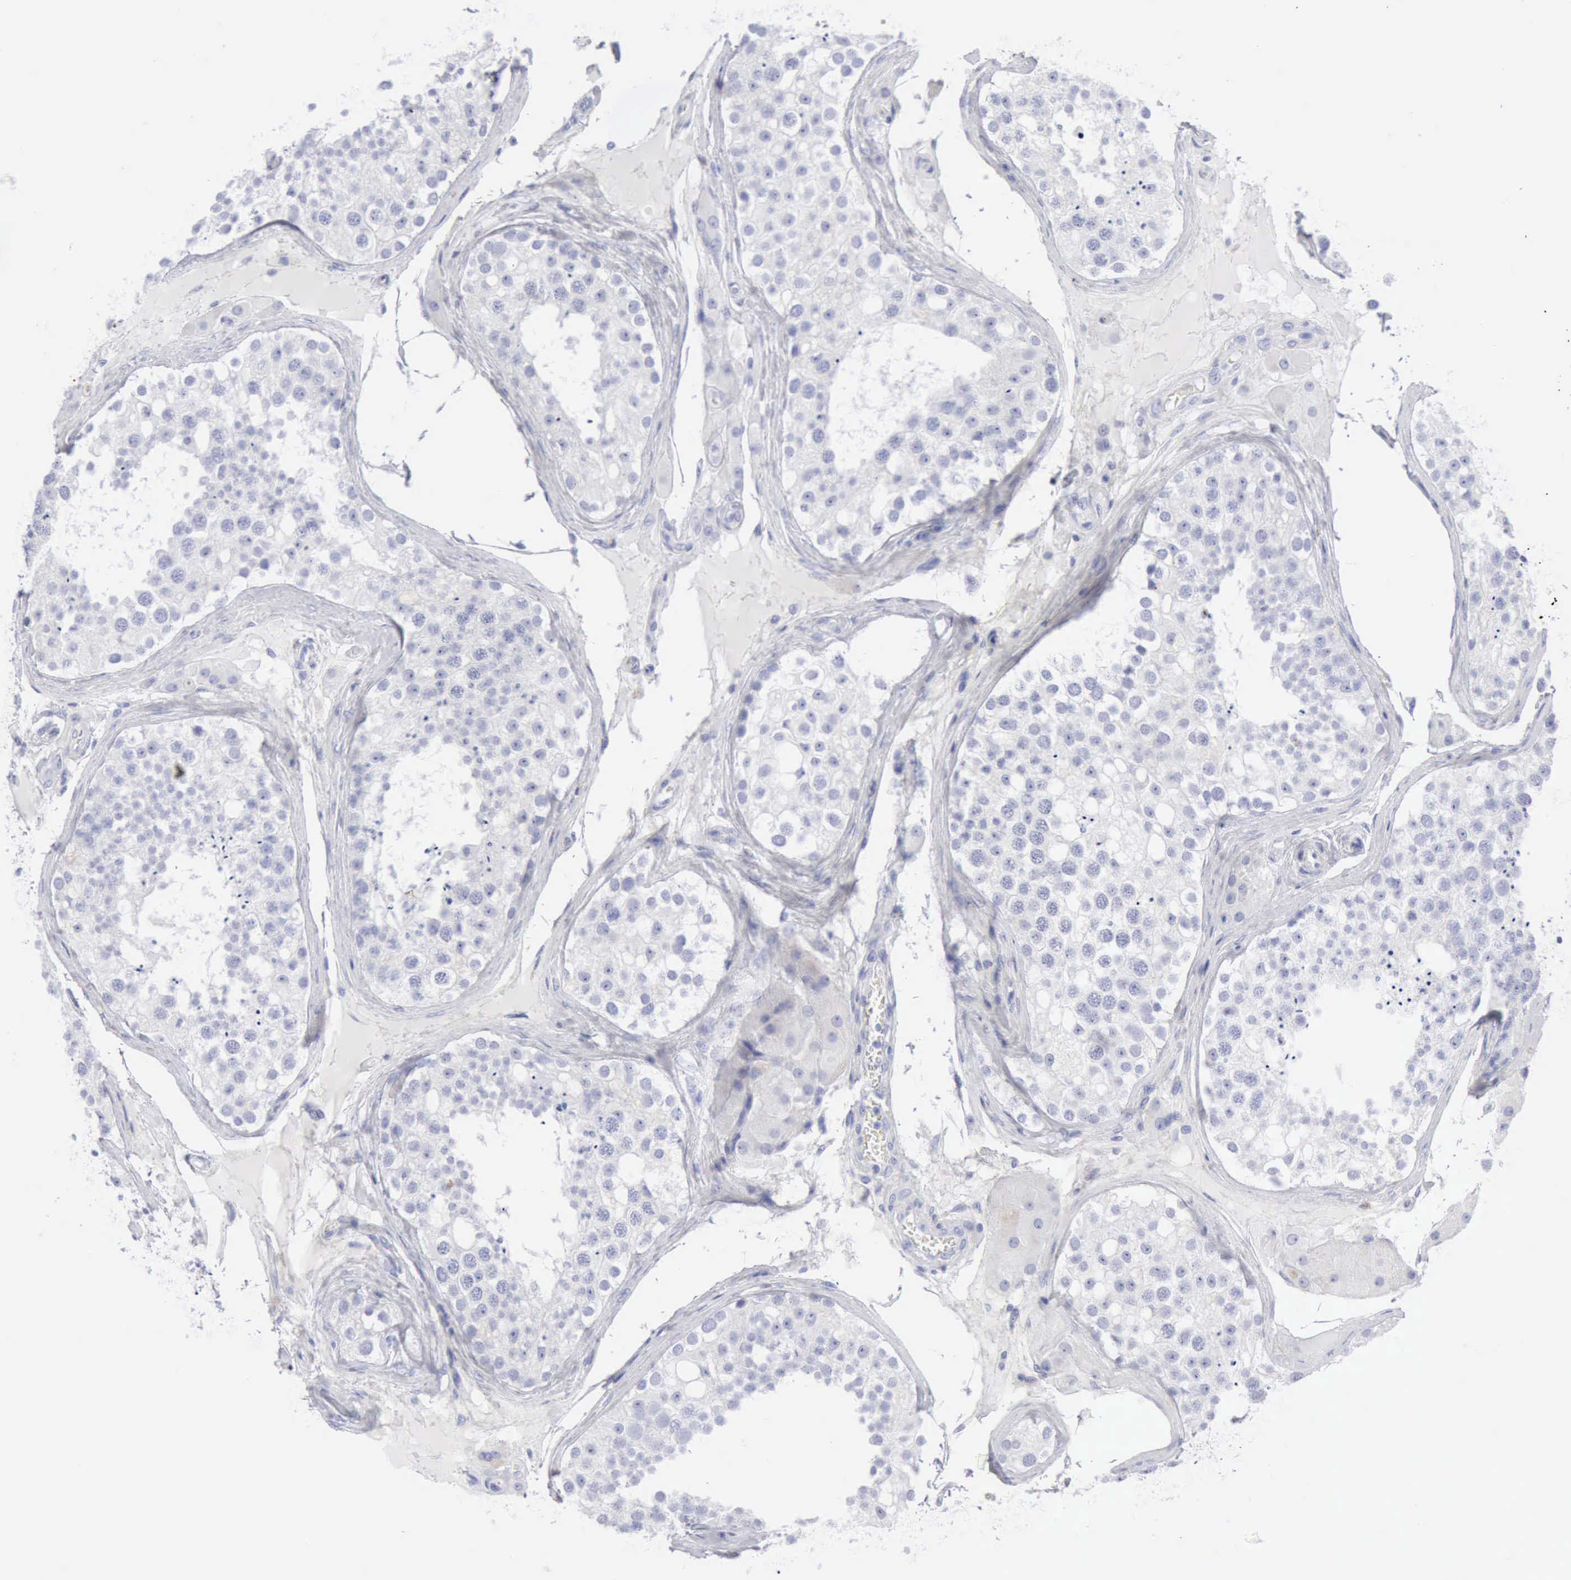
{"staining": {"intensity": "negative", "quantity": "none", "location": "none"}, "tissue": "testis", "cell_type": "Cells in seminiferous ducts", "image_type": "normal", "snomed": [{"axis": "morphology", "description": "Normal tissue, NOS"}, {"axis": "topography", "description": "Testis"}], "caption": "The image shows no significant positivity in cells in seminiferous ducts of testis. (DAB (3,3'-diaminobenzidine) immunohistochemistry (IHC) with hematoxylin counter stain).", "gene": "KRT5", "patient": {"sex": "male", "age": 68}}